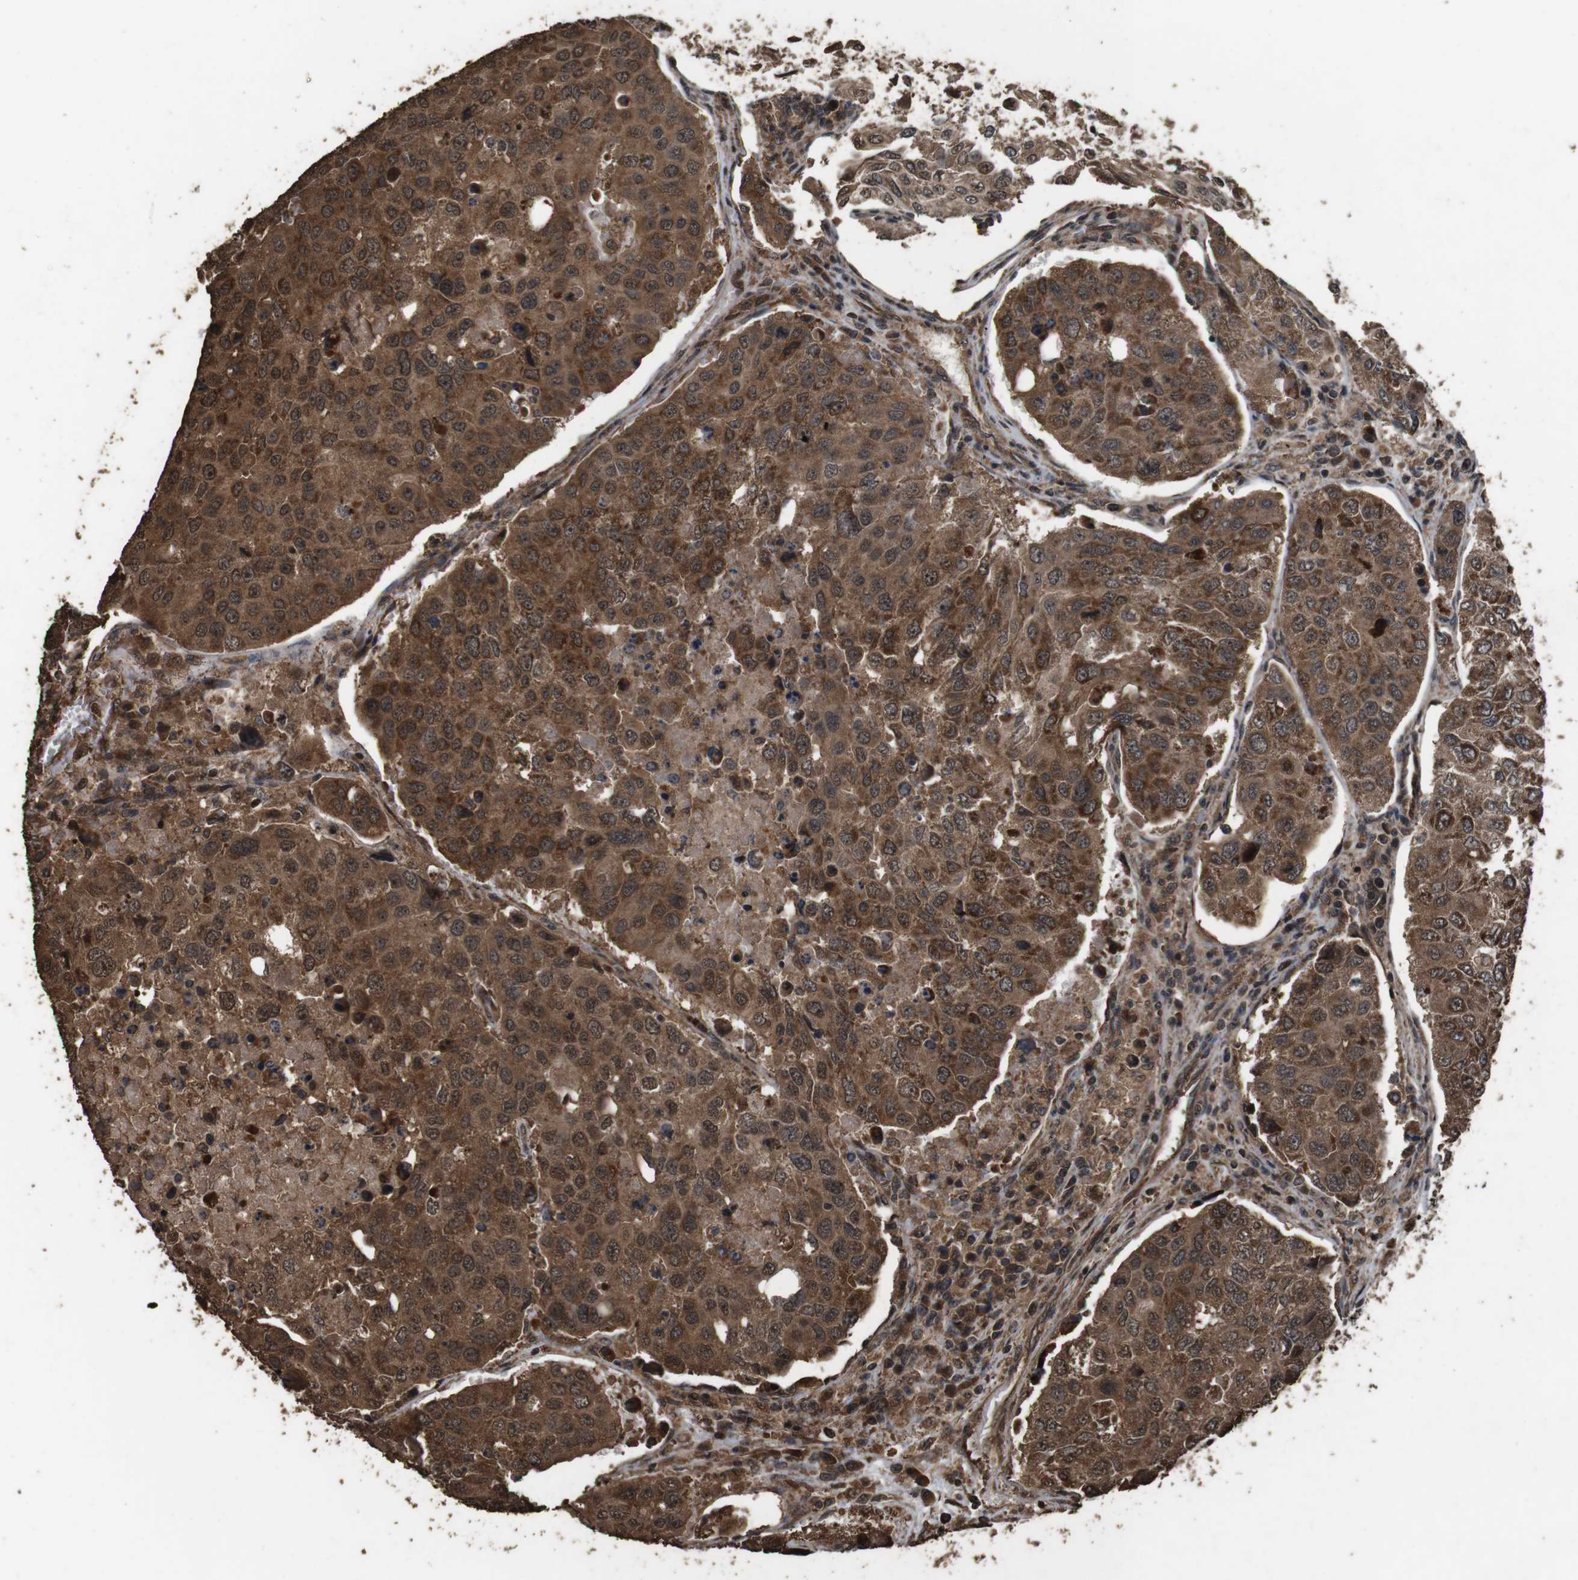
{"staining": {"intensity": "strong", "quantity": ">75%", "location": "cytoplasmic/membranous,nuclear"}, "tissue": "urothelial cancer", "cell_type": "Tumor cells", "image_type": "cancer", "snomed": [{"axis": "morphology", "description": "Urothelial carcinoma, High grade"}, {"axis": "topography", "description": "Lymph node"}, {"axis": "topography", "description": "Urinary bladder"}], "caption": "Protein staining reveals strong cytoplasmic/membranous and nuclear staining in approximately >75% of tumor cells in urothelial cancer.", "gene": "RRAS2", "patient": {"sex": "male", "age": 51}}